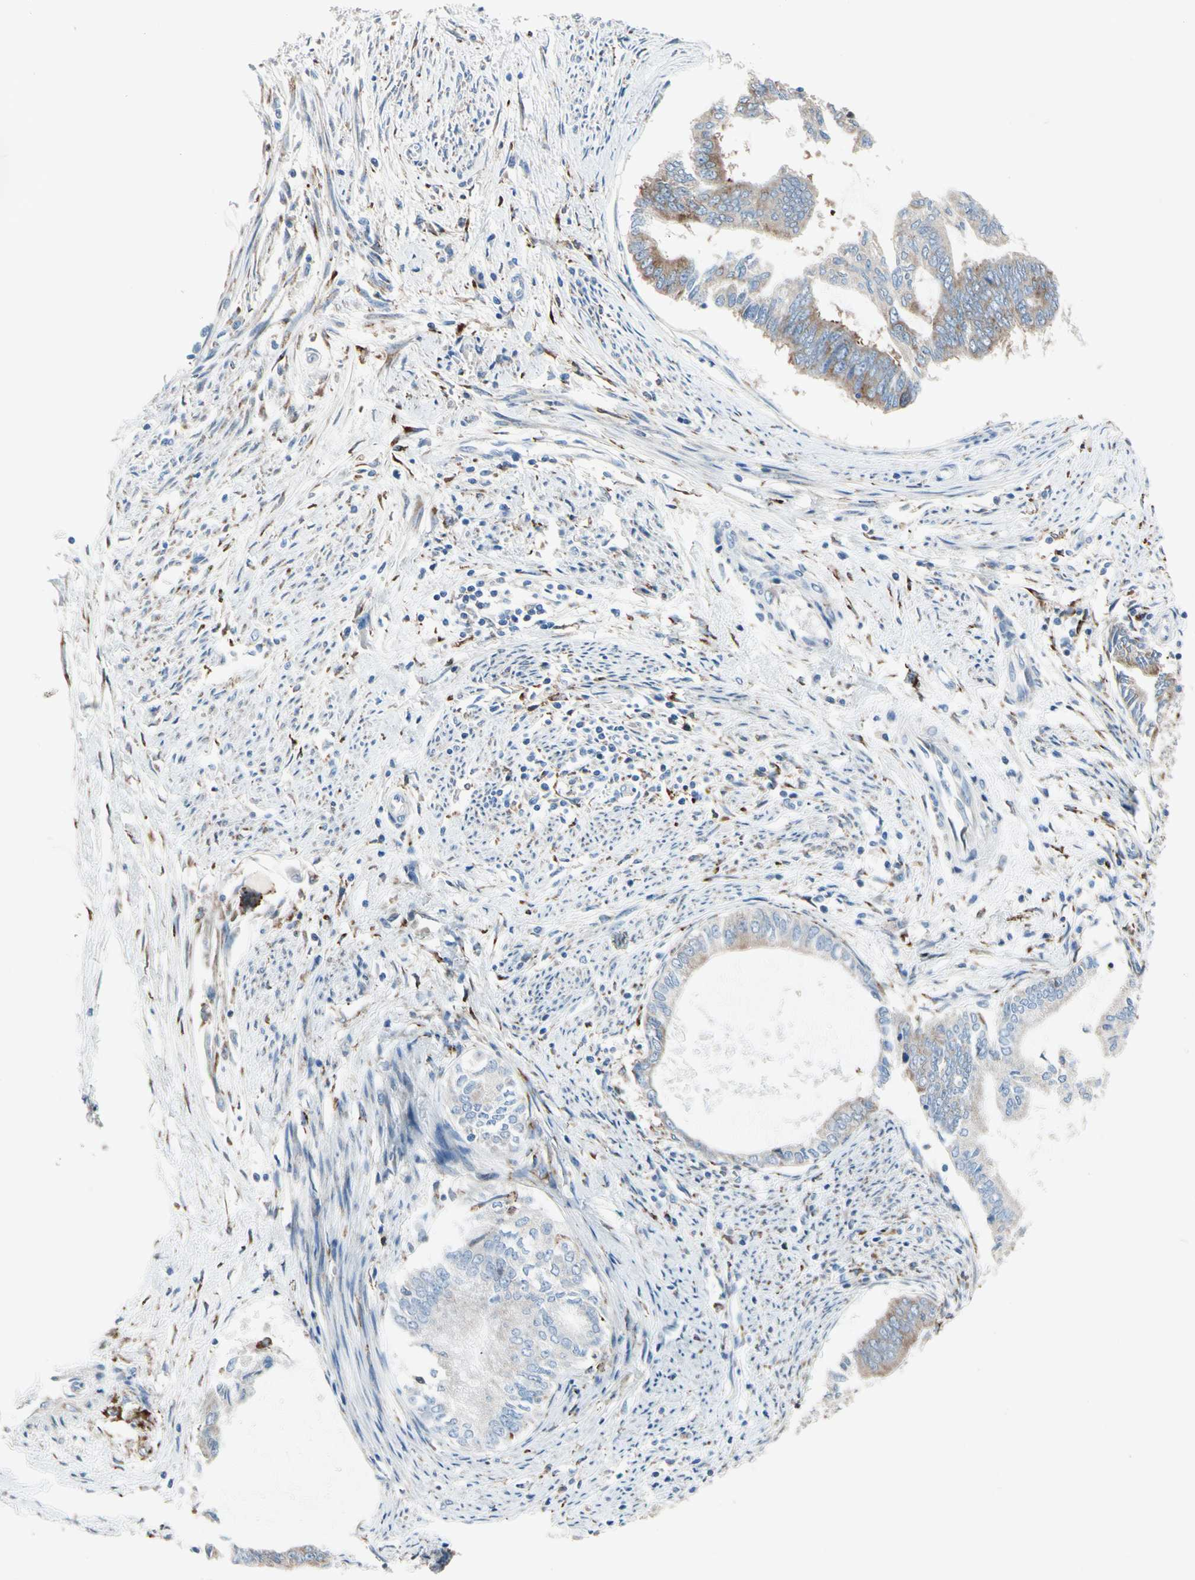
{"staining": {"intensity": "weak", "quantity": "25%-75%", "location": "cytoplasmic/membranous"}, "tissue": "endometrial cancer", "cell_type": "Tumor cells", "image_type": "cancer", "snomed": [{"axis": "morphology", "description": "Adenocarcinoma, NOS"}, {"axis": "topography", "description": "Endometrium"}], "caption": "Immunohistochemistry image of neoplastic tissue: endometrial cancer stained using immunohistochemistry shows low levels of weak protein expression localized specifically in the cytoplasmic/membranous of tumor cells, appearing as a cytoplasmic/membranous brown color.", "gene": "LRPAP1", "patient": {"sex": "female", "age": 86}}